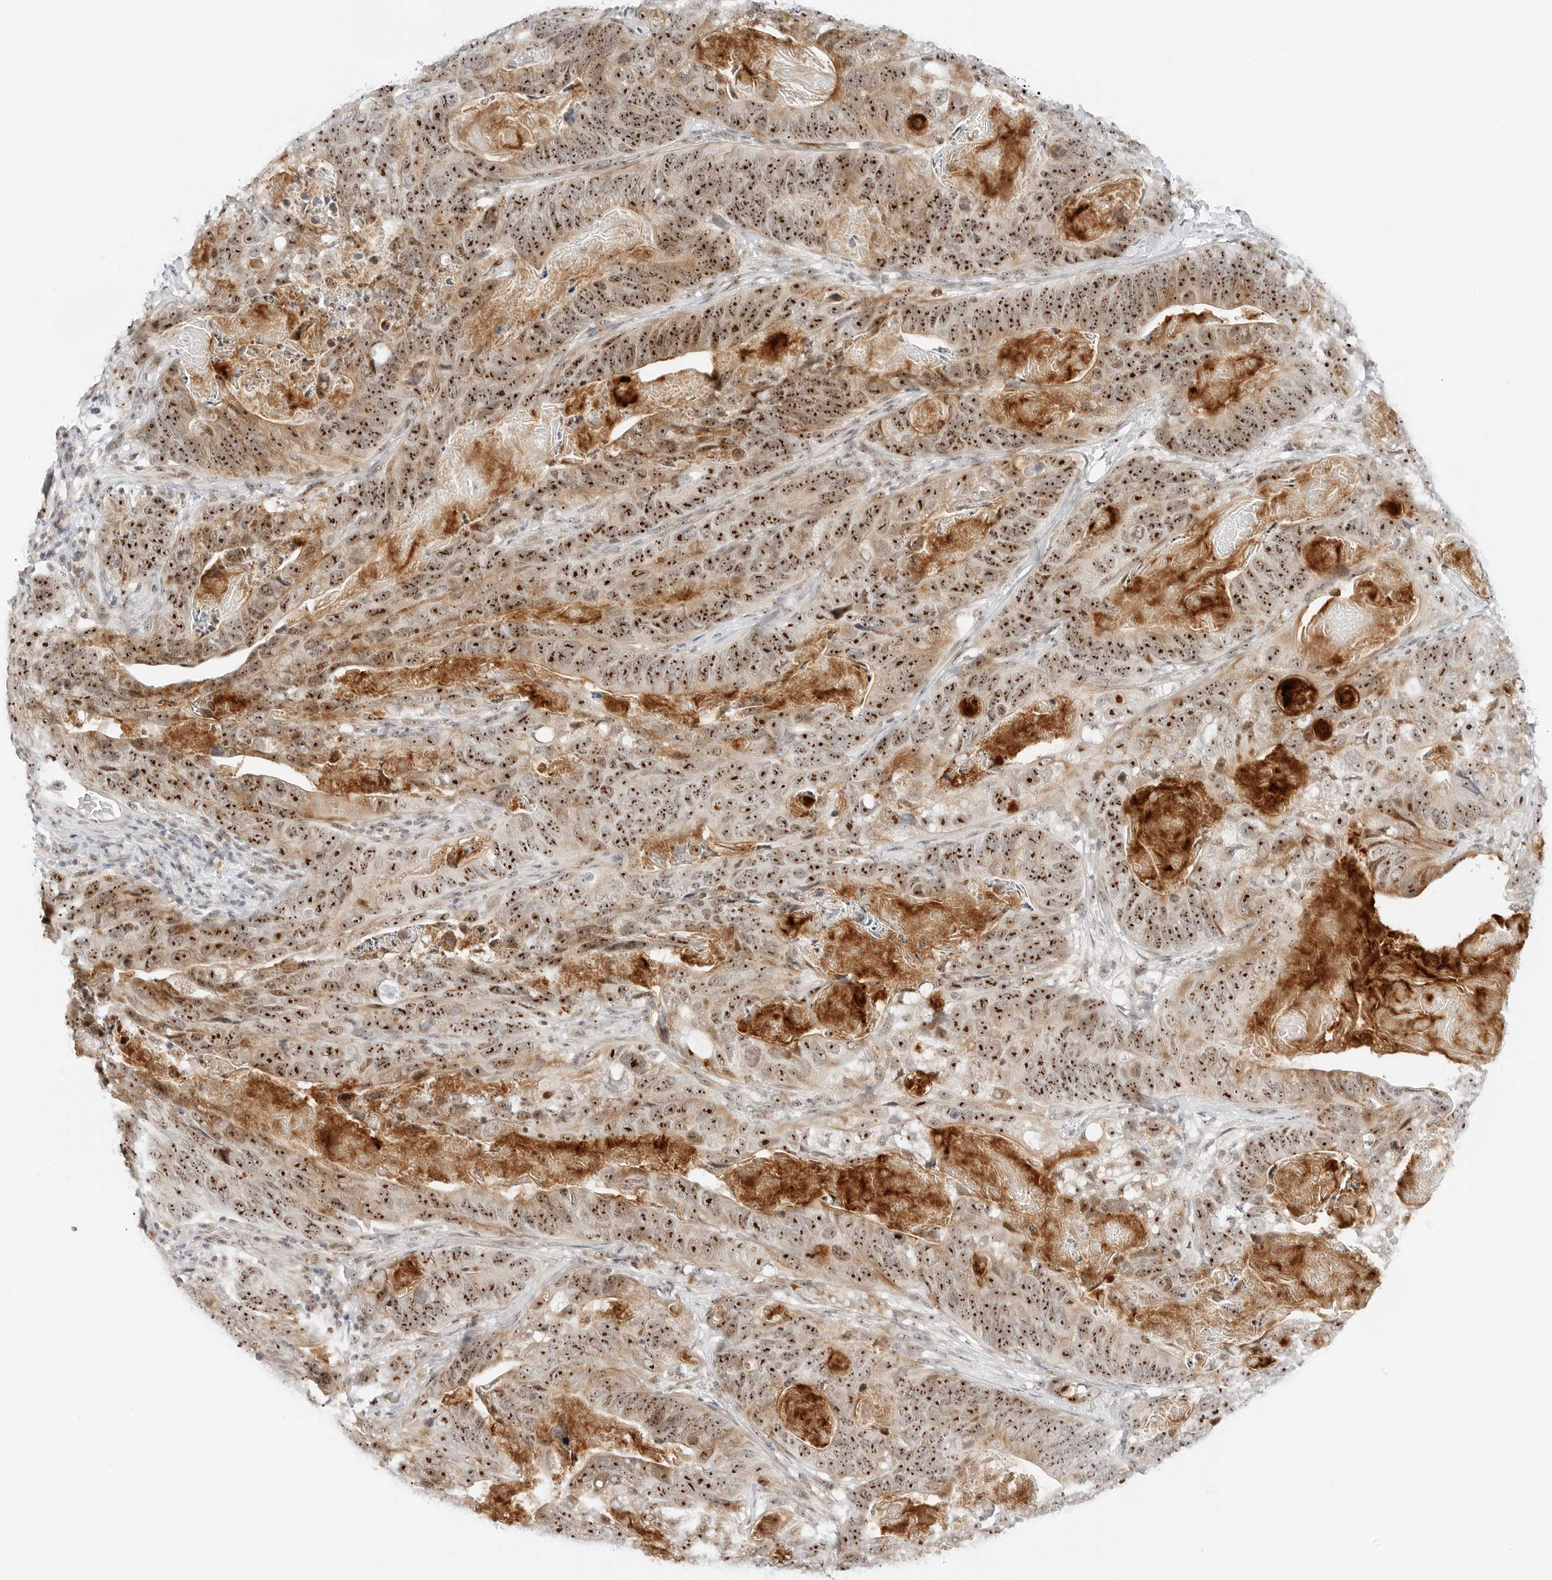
{"staining": {"intensity": "strong", "quantity": ">75%", "location": "cytoplasmic/membranous,nuclear"}, "tissue": "stomach cancer", "cell_type": "Tumor cells", "image_type": "cancer", "snomed": [{"axis": "morphology", "description": "Normal tissue, NOS"}, {"axis": "morphology", "description": "Adenocarcinoma, NOS"}, {"axis": "topography", "description": "Stomach"}], "caption": "Strong cytoplasmic/membranous and nuclear positivity for a protein is seen in approximately >75% of tumor cells of adenocarcinoma (stomach) using immunohistochemistry.", "gene": "RIMKLA", "patient": {"sex": "female", "age": 89}}